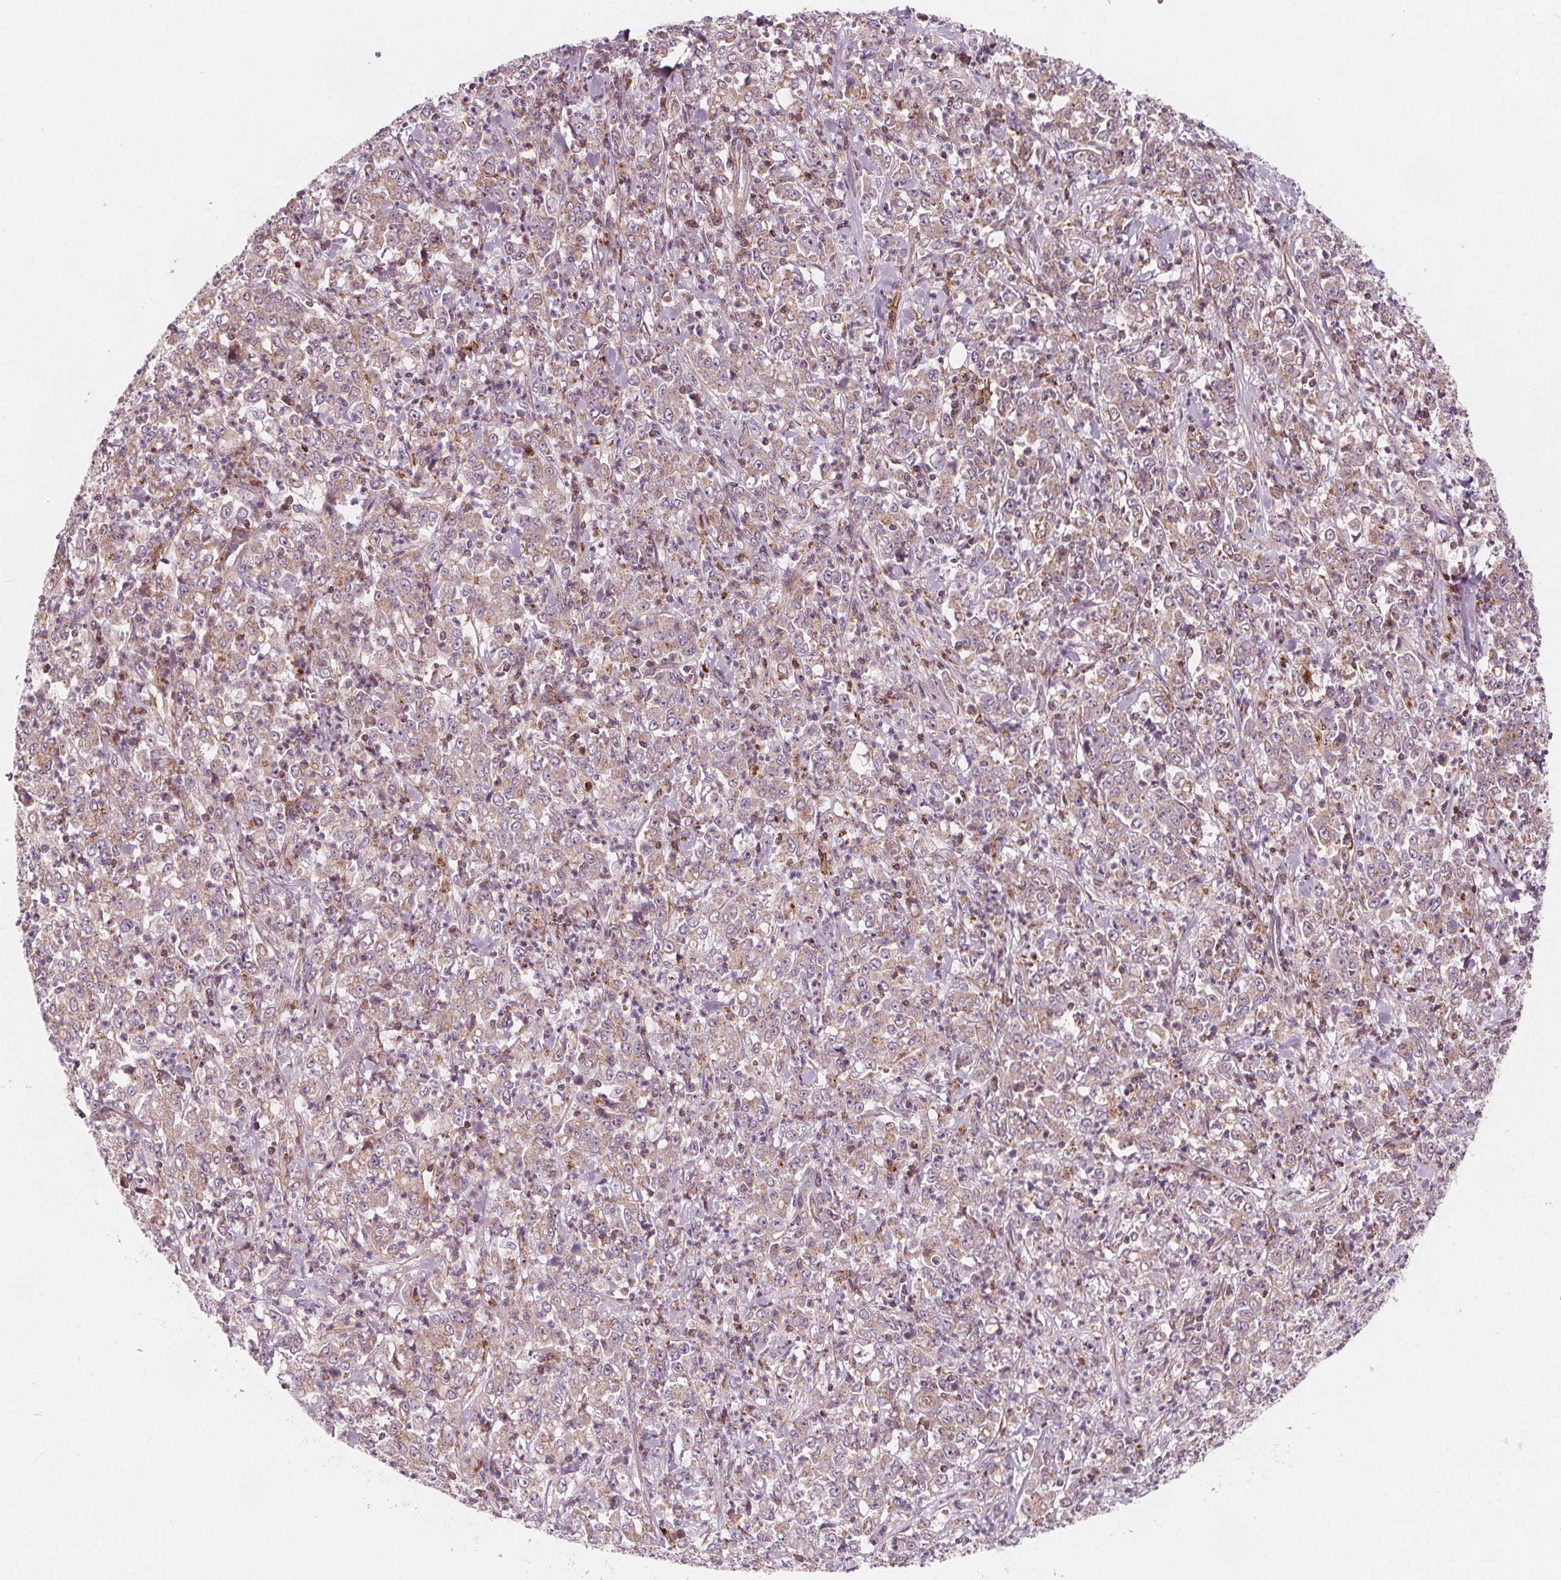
{"staining": {"intensity": "weak", "quantity": ">75%", "location": "cytoplasmic/membranous"}, "tissue": "stomach cancer", "cell_type": "Tumor cells", "image_type": "cancer", "snomed": [{"axis": "morphology", "description": "Adenocarcinoma, NOS"}, {"axis": "topography", "description": "Stomach, lower"}], "caption": "DAB (3,3'-diaminobenzidine) immunohistochemical staining of stomach cancer (adenocarcinoma) shows weak cytoplasmic/membranous protein positivity in approximately >75% of tumor cells. (Stains: DAB (3,3'-diaminobenzidine) in brown, nuclei in blue, Microscopy: brightfield microscopy at high magnification).", "gene": "ADAM33", "patient": {"sex": "female", "age": 71}}